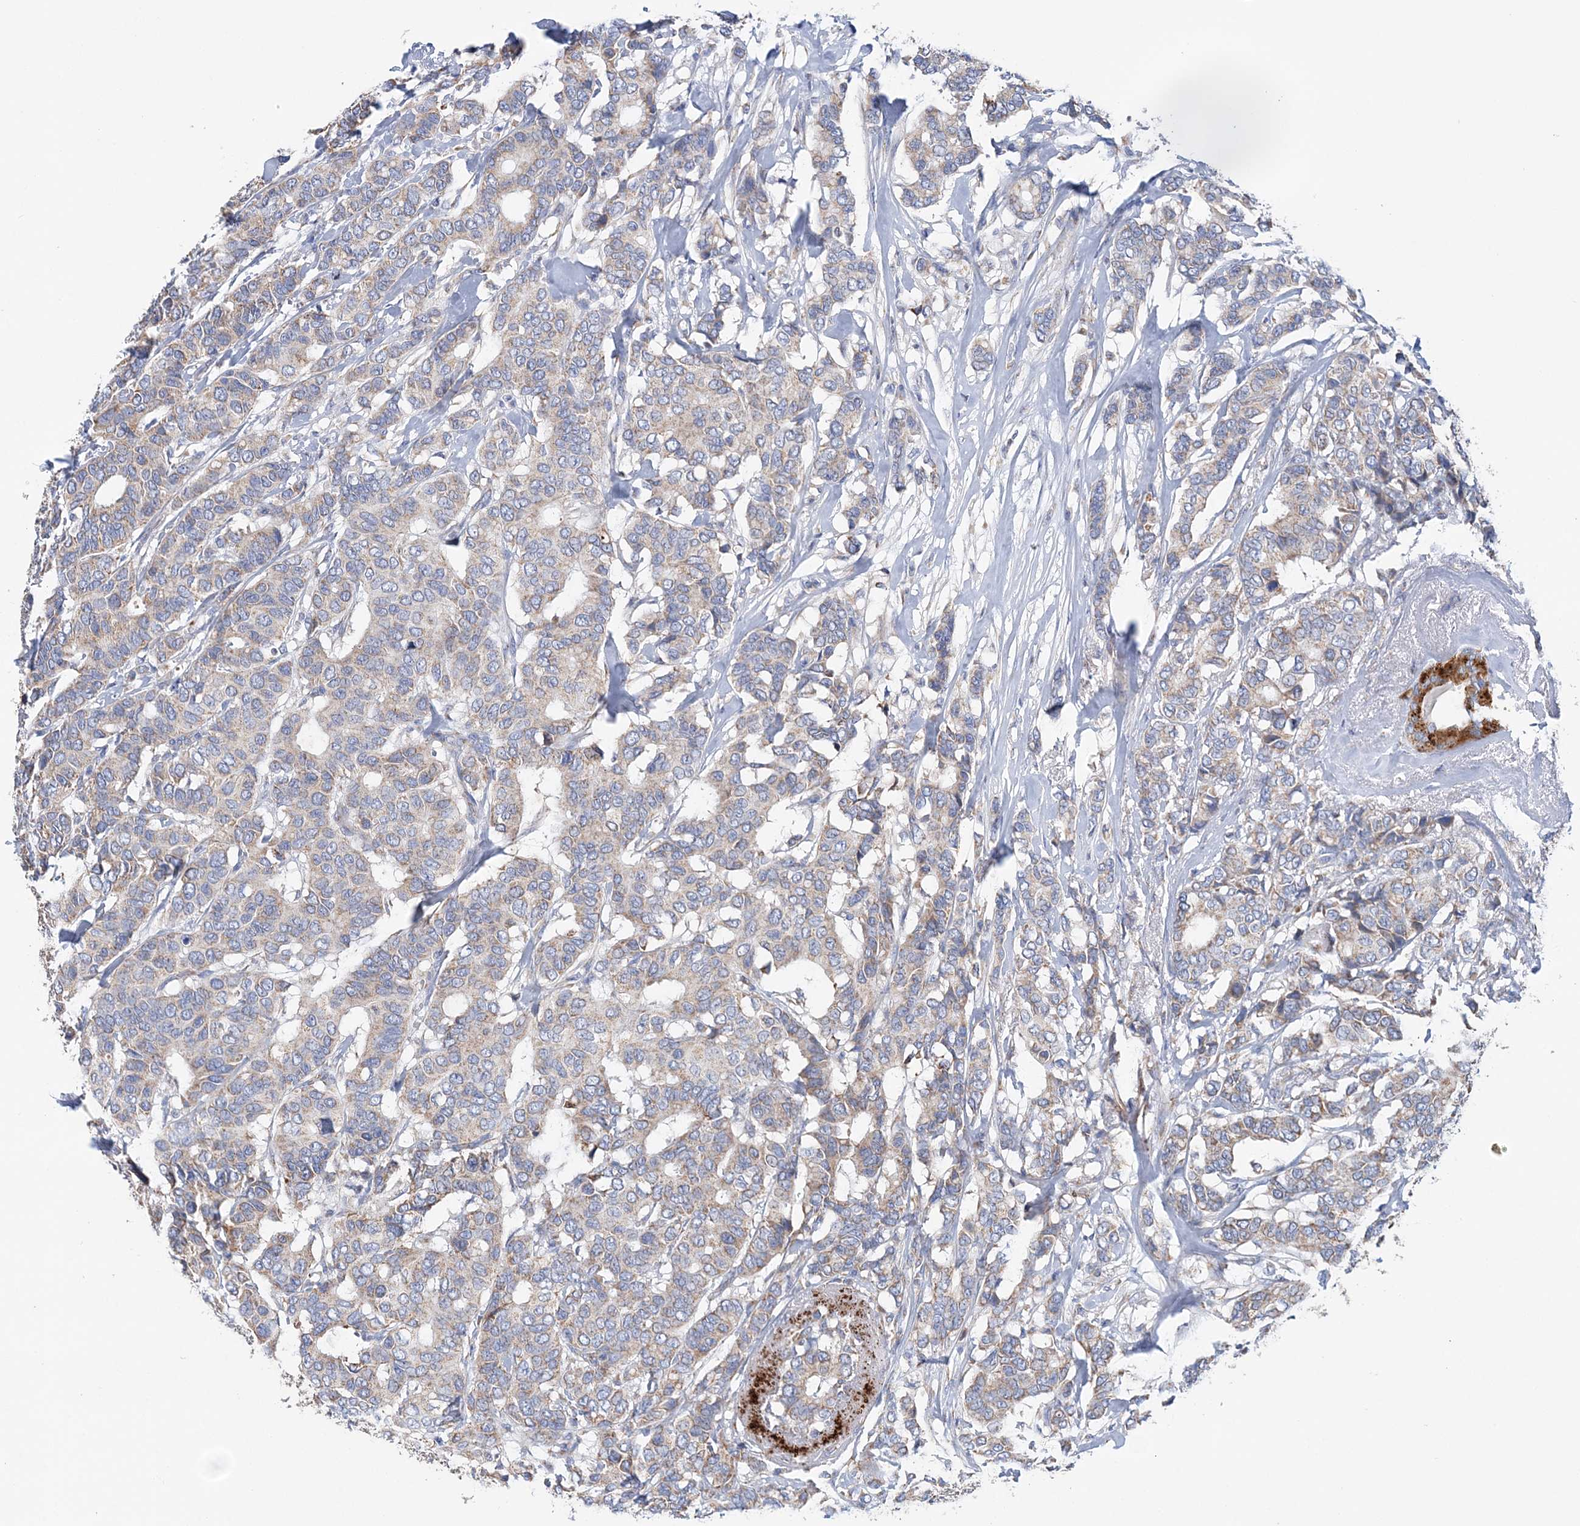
{"staining": {"intensity": "weak", "quantity": "25%-75%", "location": "cytoplasmic/membranous"}, "tissue": "breast cancer", "cell_type": "Tumor cells", "image_type": "cancer", "snomed": [{"axis": "morphology", "description": "Duct carcinoma"}, {"axis": "topography", "description": "Breast"}], "caption": "Brown immunohistochemical staining in breast cancer (invasive ductal carcinoma) exhibits weak cytoplasmic/membranous expression in about 25%-75% of tumor cells. The staining is performed using DAB brown chromogen to label protein expression. The nuclei are counter-stained blue using hematoxylin.", "gene": "TTC32", "patient": {"sex": "female", "age": 87}}